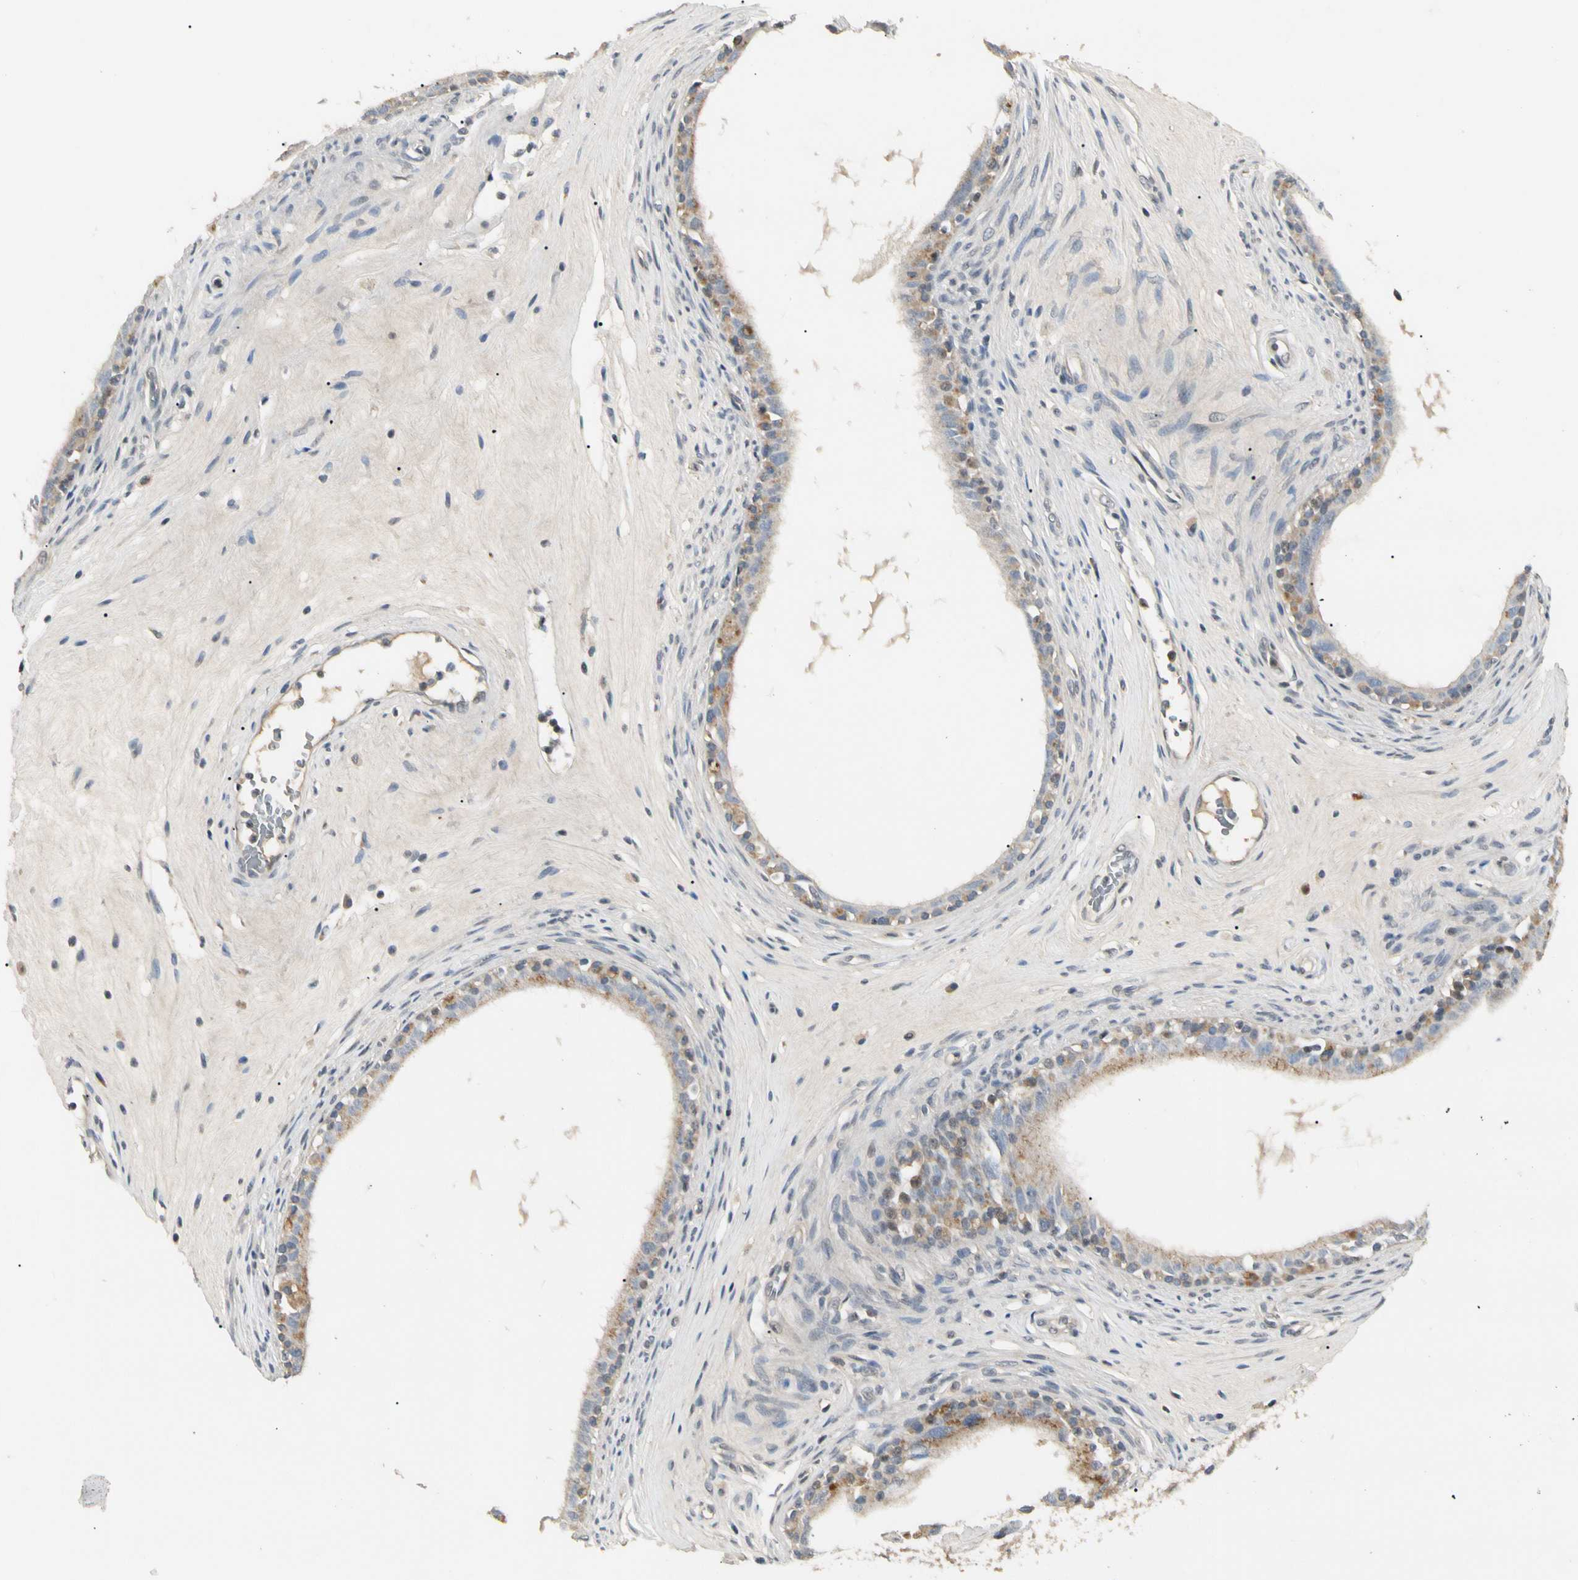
{"staining": {"intensity": "moderate", "quantity": "<25%", "location": "cytoplasmic/membranous"}, "tissue": "epididymis", "cell_type": "Glandular cells", "image_type": "normal", "snomed": [{"axis": "morphology", "description": "Normal tissue, NOS"}, {"axis": "morphology", "description": "Inflammation, NOS"}, {"axis": "topography", "description": "Epididymis"}], "caption": "Normal epididymis reveals moderate cytoplasmic/membranous staining in about <25% of glandular cells (DAB (3,3'-diaminobenzidine) IHC with brightfield microscopy, high magnification)..", "gene": "GREM1", "patient": {"sex": "male", "age": 84}}